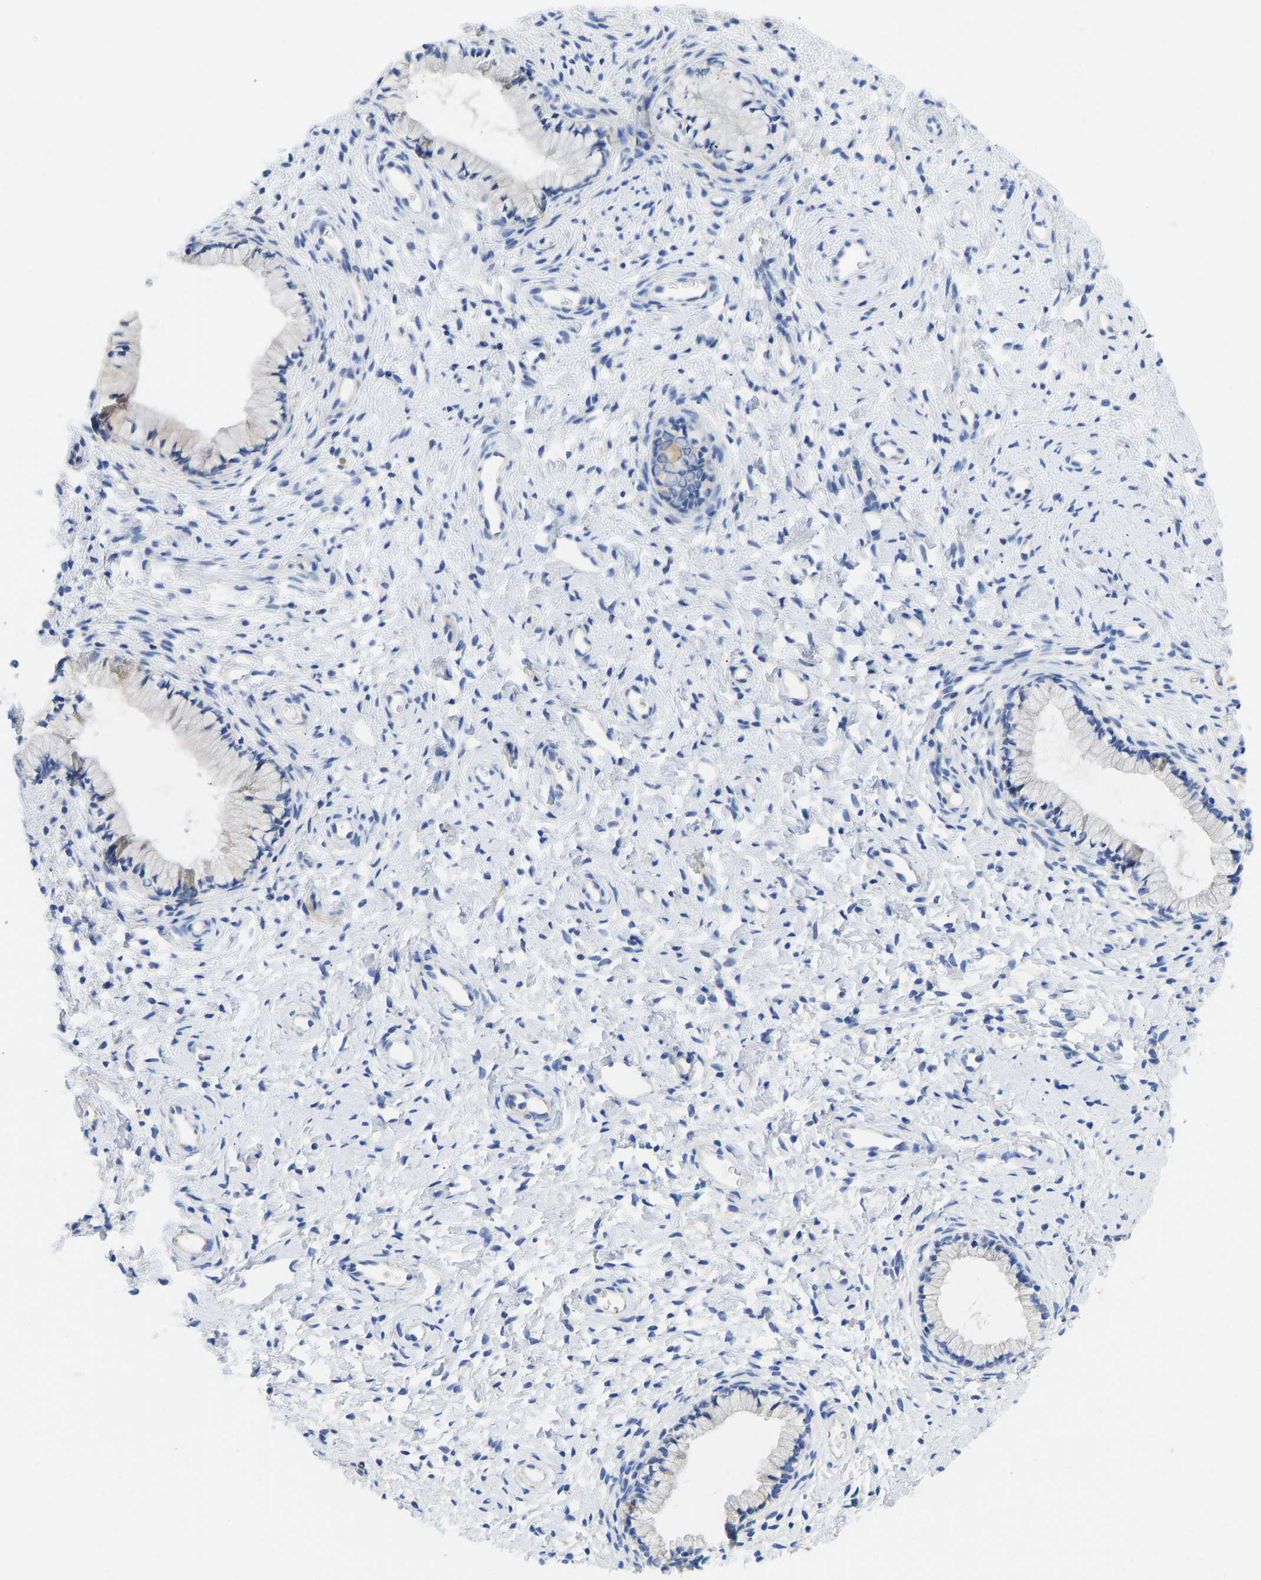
{"staining": {"intensity": "moderate", "quantity": "25%-75%", "location": "cytoplasmic/membranous"}, "tissue": "cervix", "cell_type": "Glandular cells", "image_type": "normal", "snomed": [{"axis": "morphology", "description": "Normal tissue, NOS"}, {"axis": "topography", "description": "Cervix"}], "caption": "Approximately 25%-75% of glandular cells in benign cervix demonstrate moderate cytoplasmic/membranous protein positivity as visualized by brown immunohistochemical staining.", "gene": "CHAD", "patient": {"sex": "female", "age": 72}}